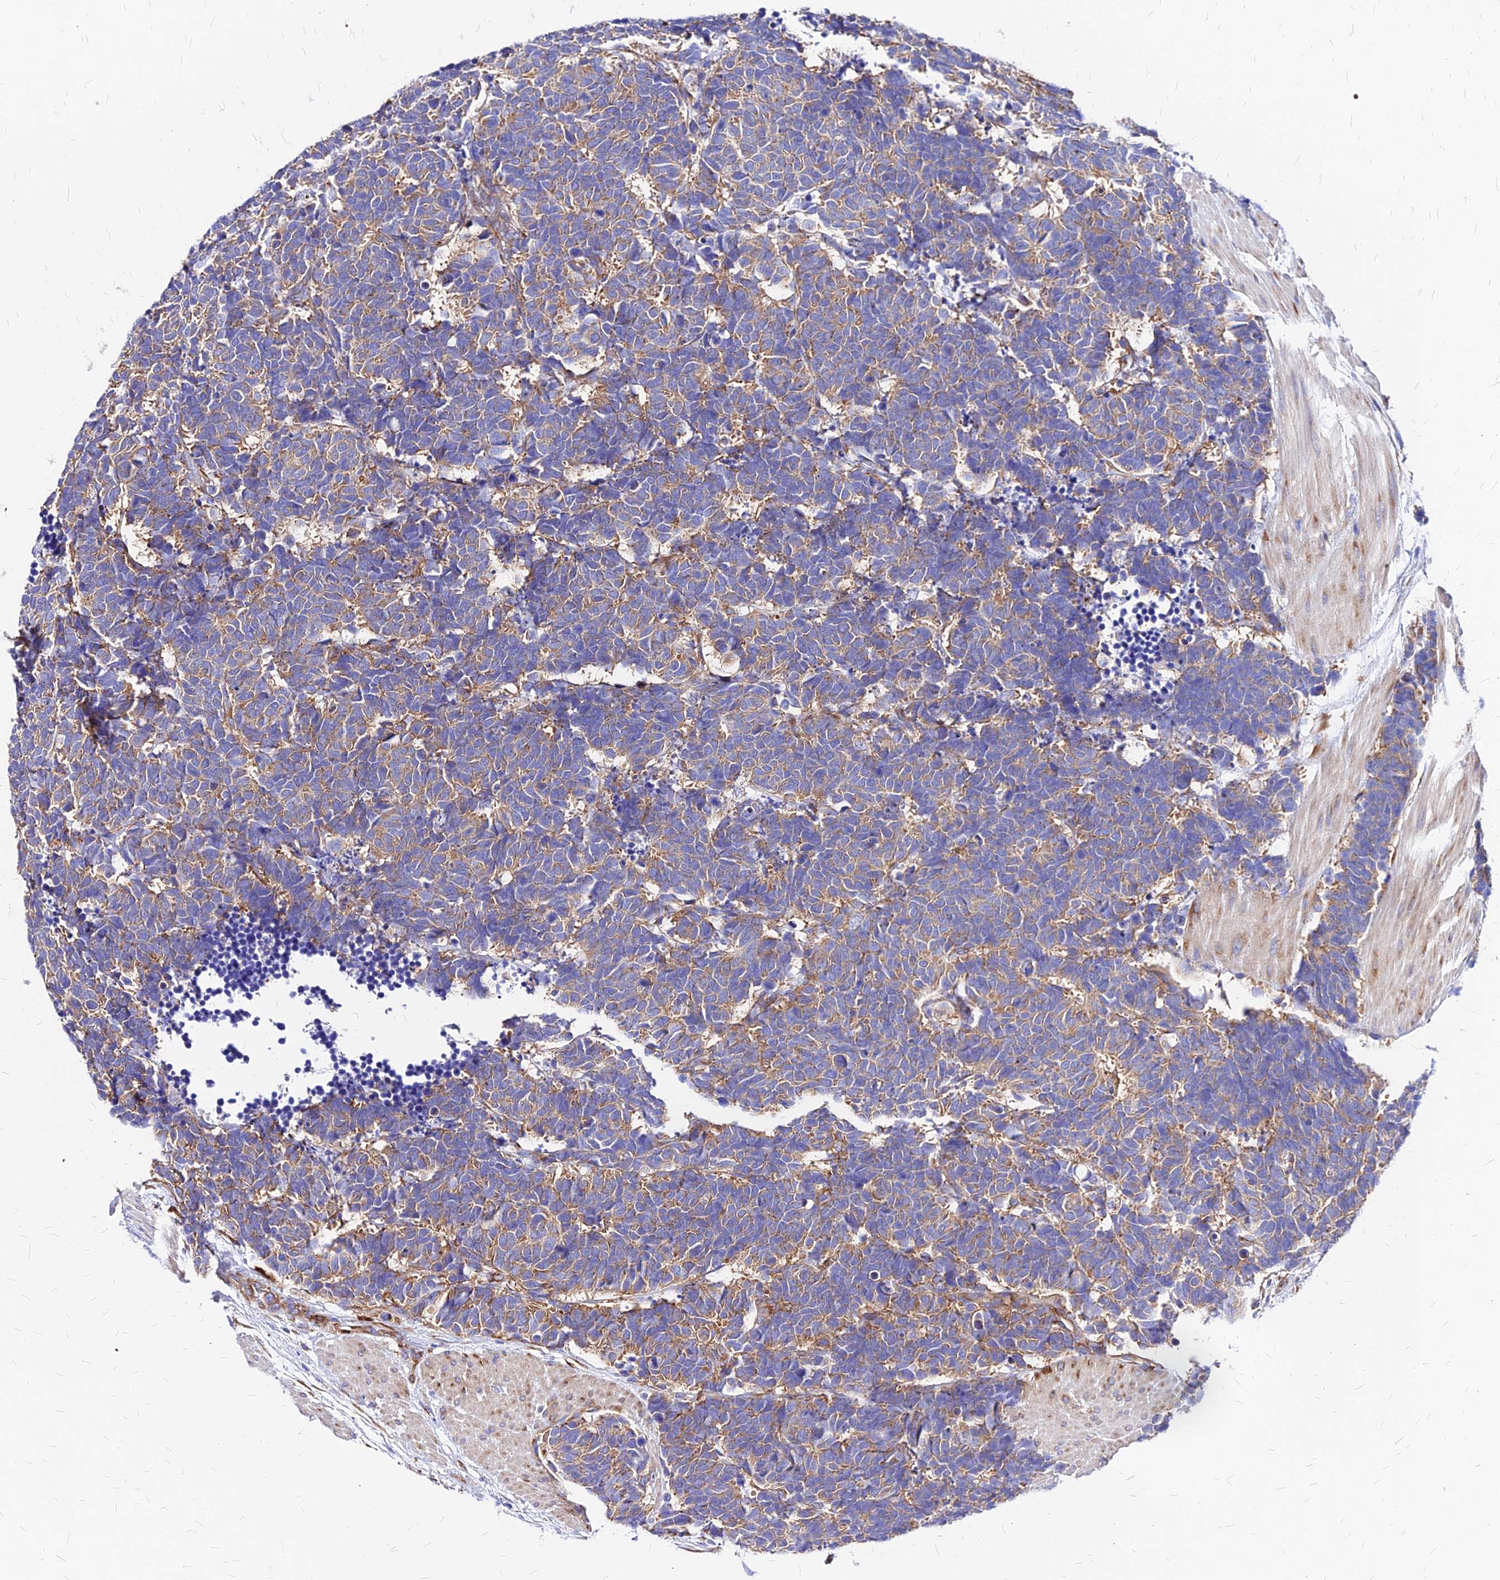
{"staining": {"intensity": "moderate", "quantity": ">75%", "location": "cytoplasmic/membranous"}, "tissue": "carcinoid", "cell_type": "Tumor cells", "image_type": "cancer", "snomed": [{"axis": "morphology", "description": "Carcinoma, NOS"}, {"axis": "morphology", "description": "Carcinoid, malignant, NOS"}, {"axis": "topography", "description": "Urinary bladder"}], "caption": "Moderate cytoplasmic/membranous expression is present in about >75% of tumor cells in carcinoid.", "gene": "RPL19", "patient": {"sex": "male", "age": 57}}